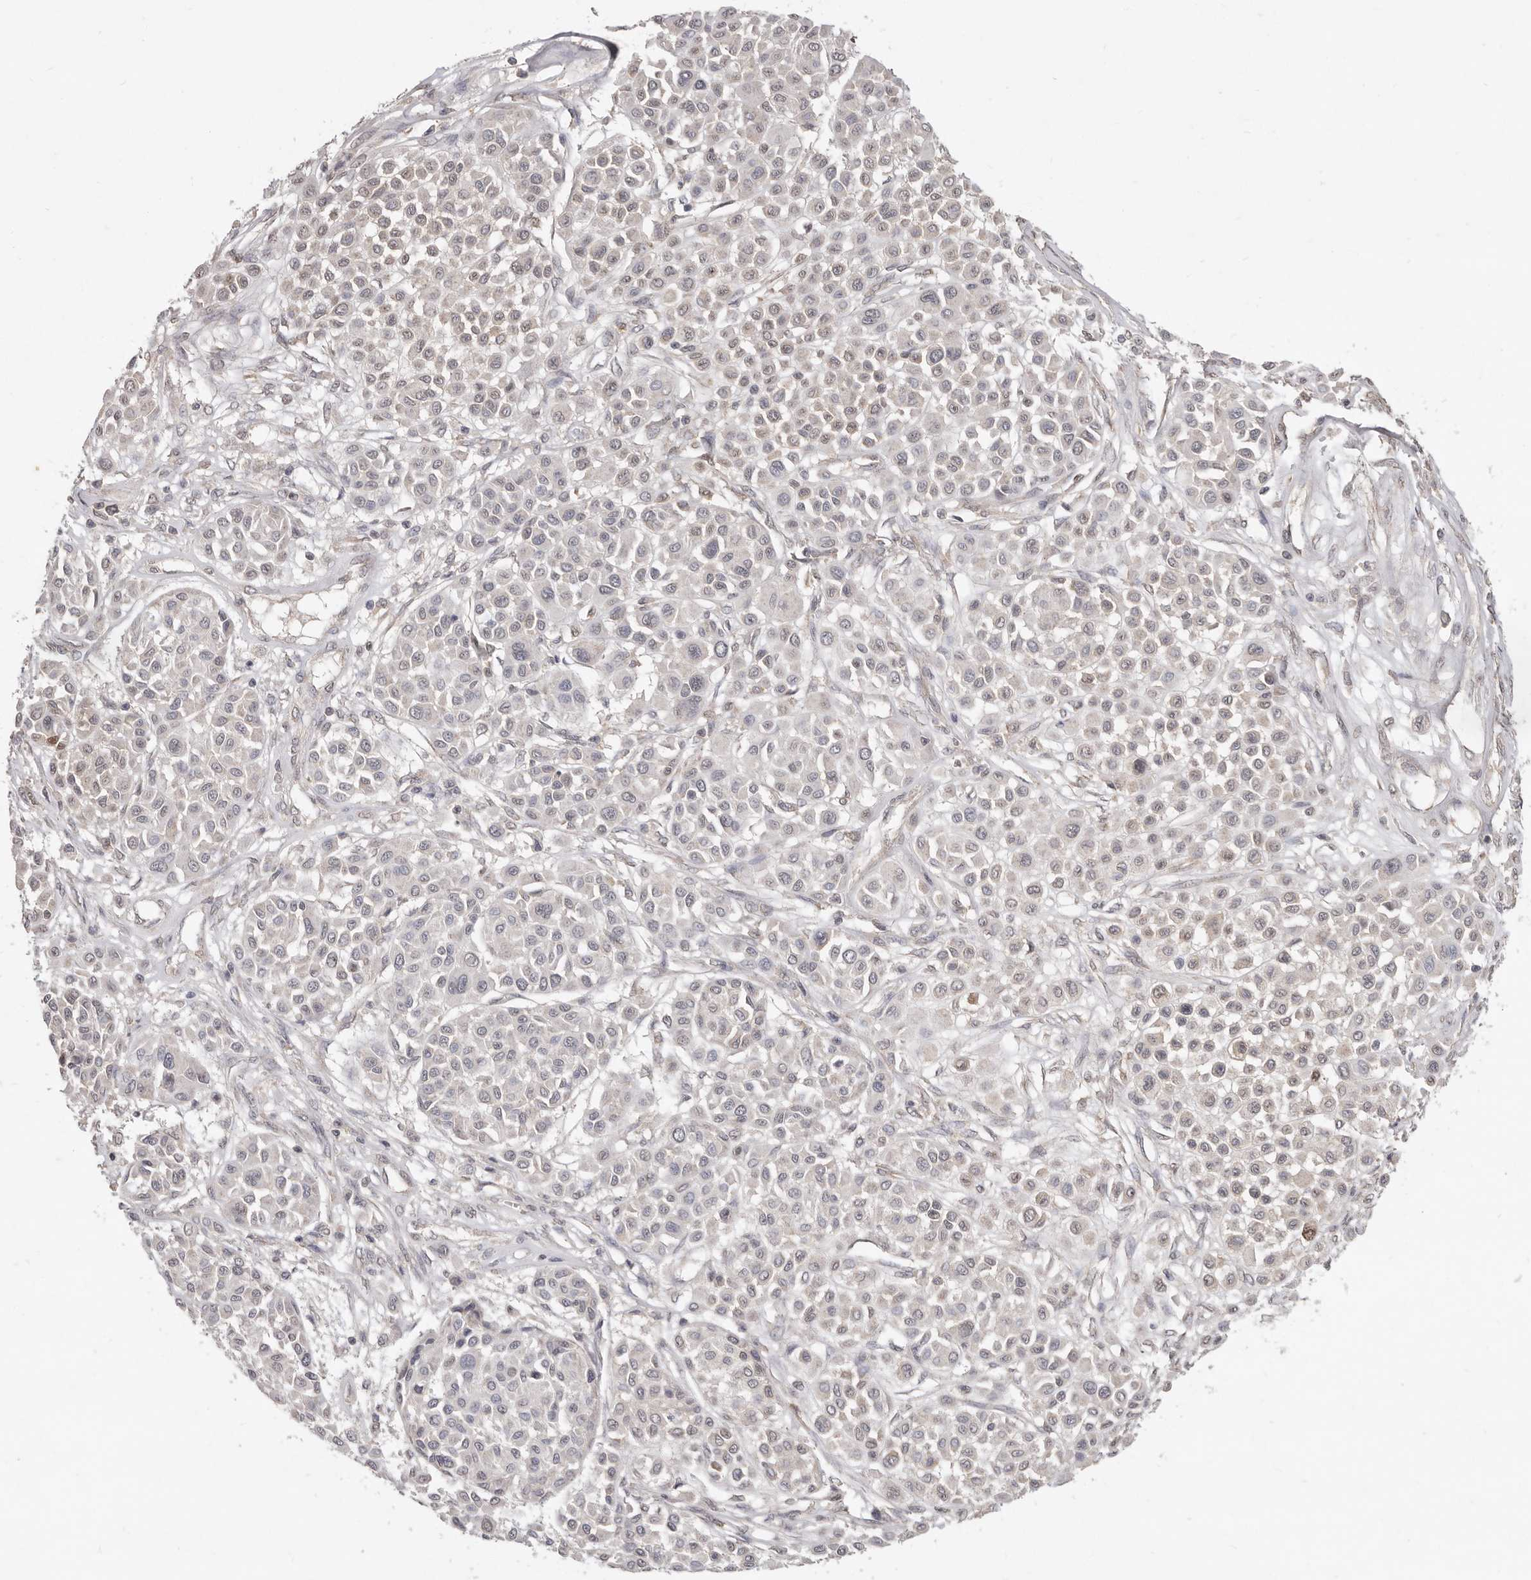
{"staining": {"intensity": "negative", "quantity": "none", "location": "none"}, "tissue": "melanoma", "cell_type": "Tumor cells", "image_type": "cancer", "snomed": [{"axis": "morphology", "description": "Malignant melanoma, Metastatic site"}, {"axis": "topography", "description": "Soft tissue"}], "caption": "DAB immunohistochemical staining of human melanoma reveals no significant staining in tumor cells.", "gene": "LINGO2", "patient": {"sex": "male", "age": 41}}